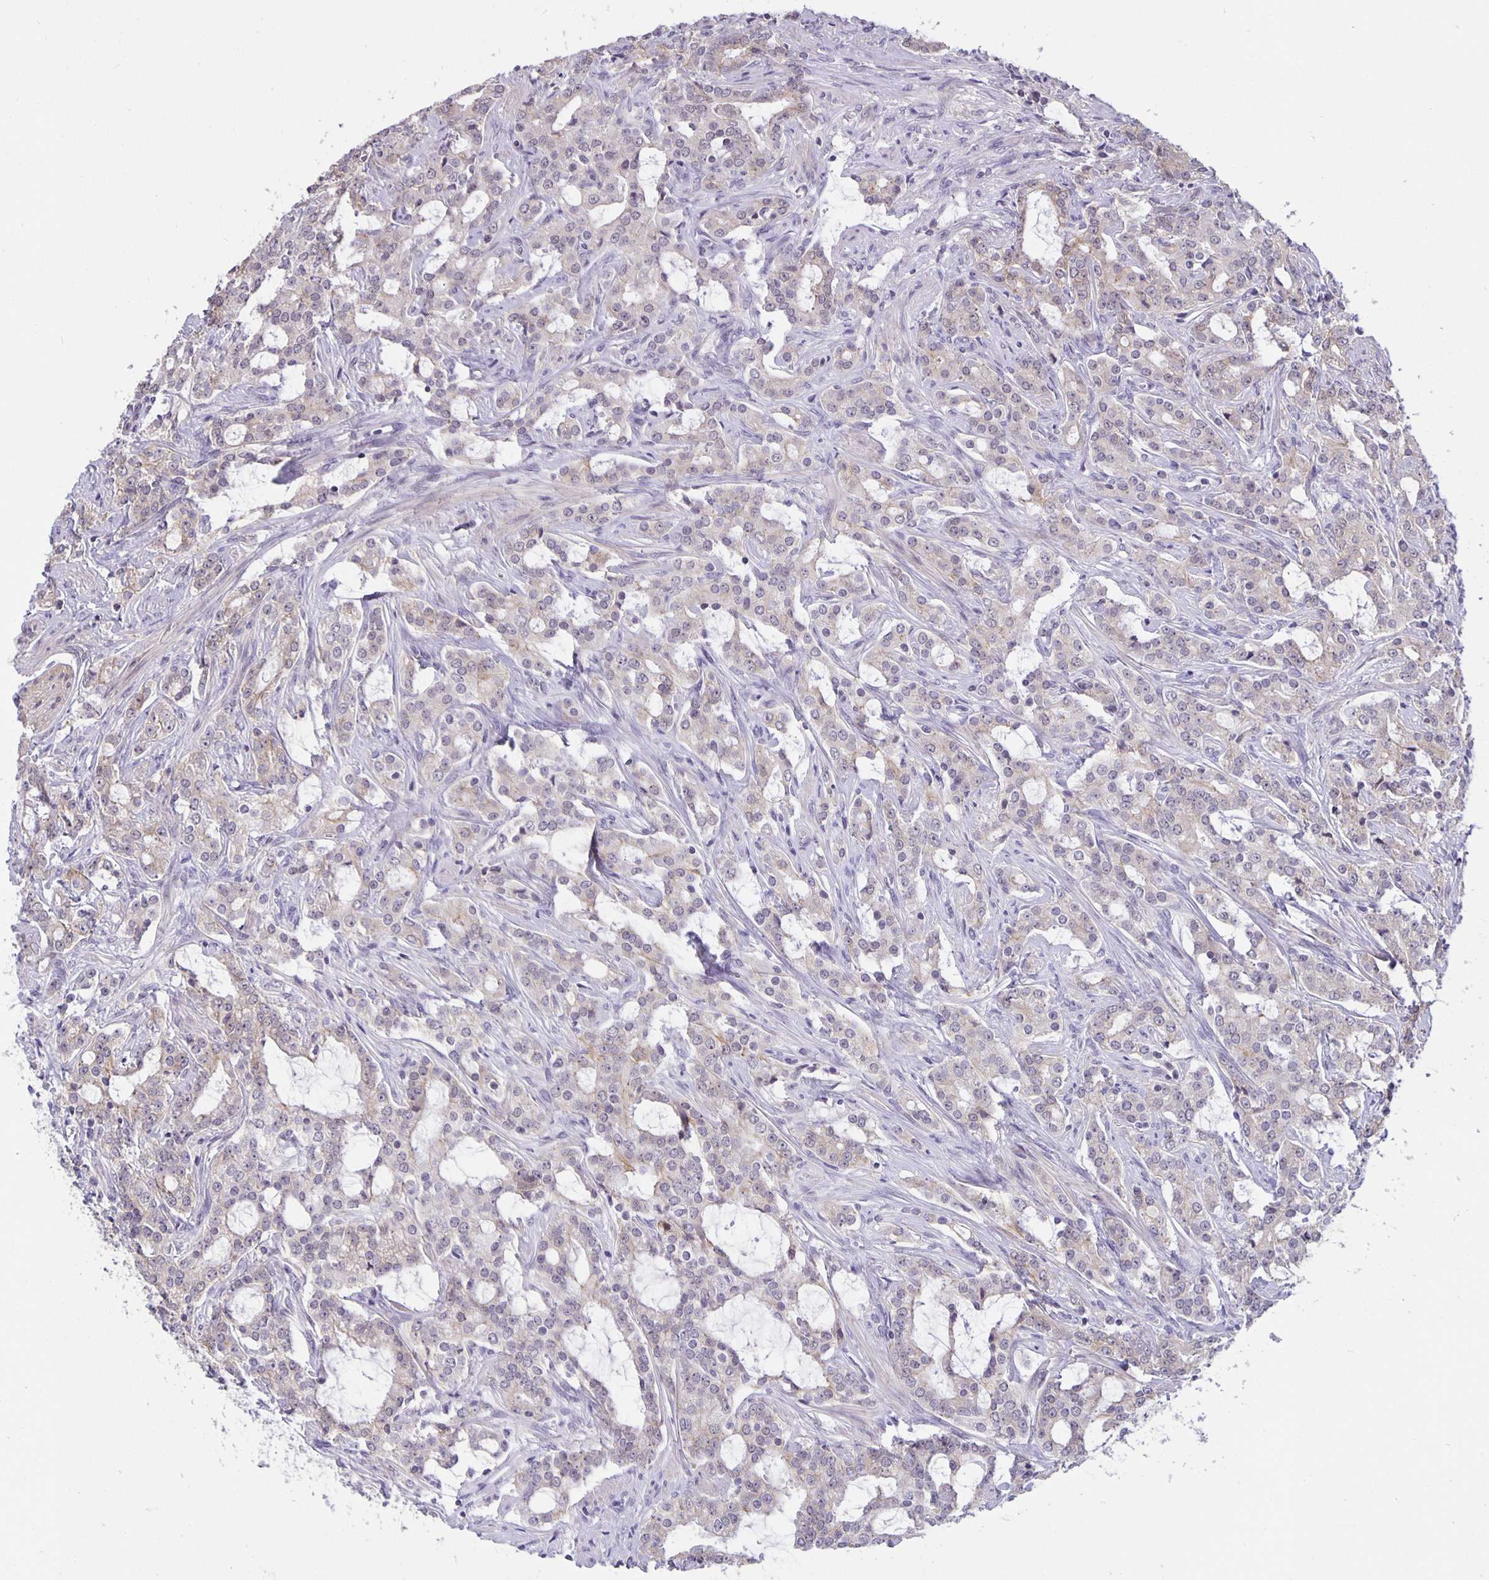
{"staining": {"intensity": "weak", "quantity": "<25%", "location": "cytoplasmic/membranous"}, "tissue": "prostate cancer", "cell_type": "Tumor cells", "image_type": "cancer", "snomed": [{"axis": "morphology", "description": "Adenocarcinoma, Medium grade"}, {"axis": "topography", "description": "Prostate"}], "caption": "Immunohistochemical staining of human medium-grade adenocarcinoma (prostate) reveals no significant staining in tumor cells.", "gene": "ARVCF", "patient": {"sex": "male", "age": 57}}